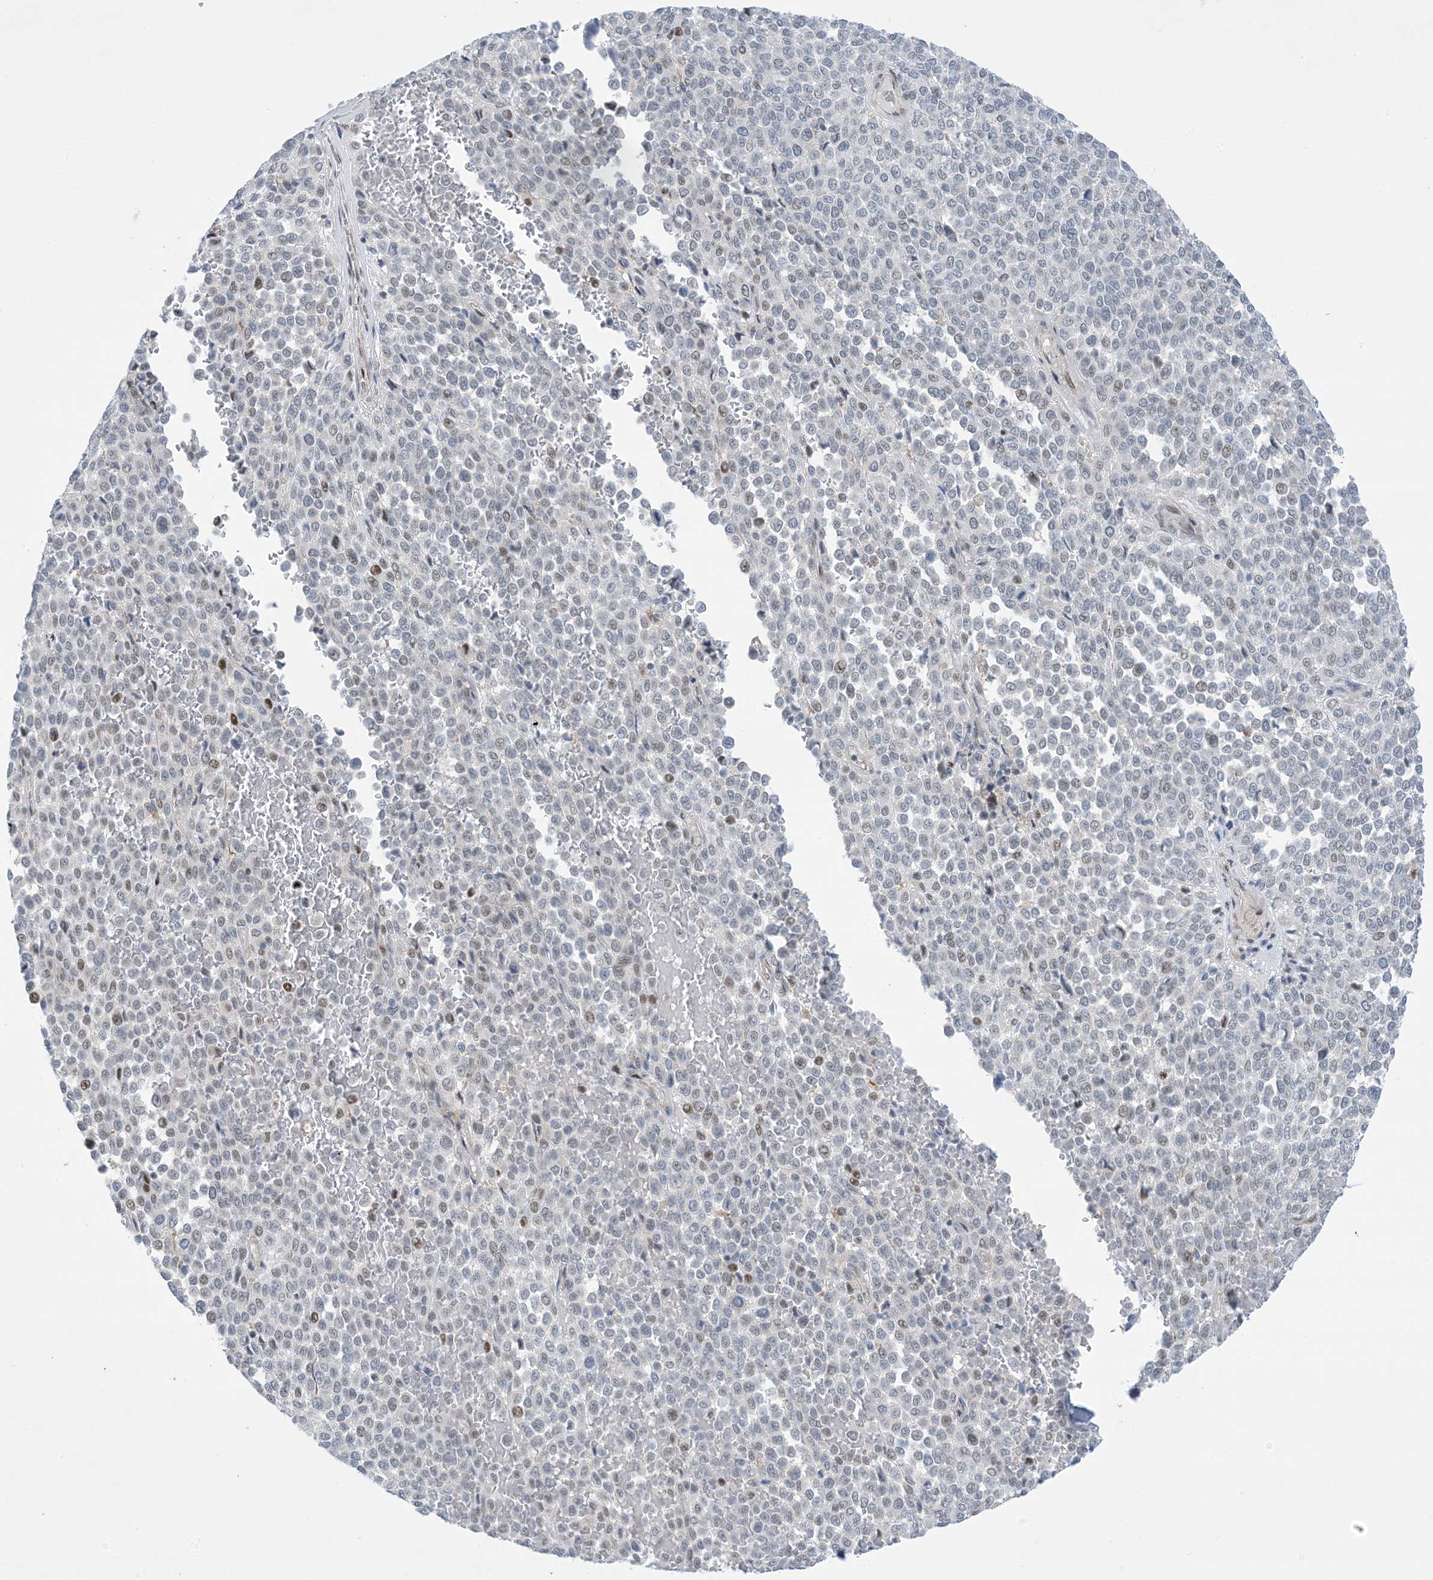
{"staining": {"intensity": "negative", "quantity": "none", "location": "none"}, "tissue": "melanoma", "cell_type": "Tumor cells", "image_type": "cancer", "snomed": [{"axis": "morphology", "description": "Malignant melanoma, Metastatic site"}, {"axis": "topography", "description": "Pancreas"}], "caption": "The image displays no staining of tumor cells in melanoma.", "gene": "TFPT", "patient": {"sex": "female", "age": 30}}